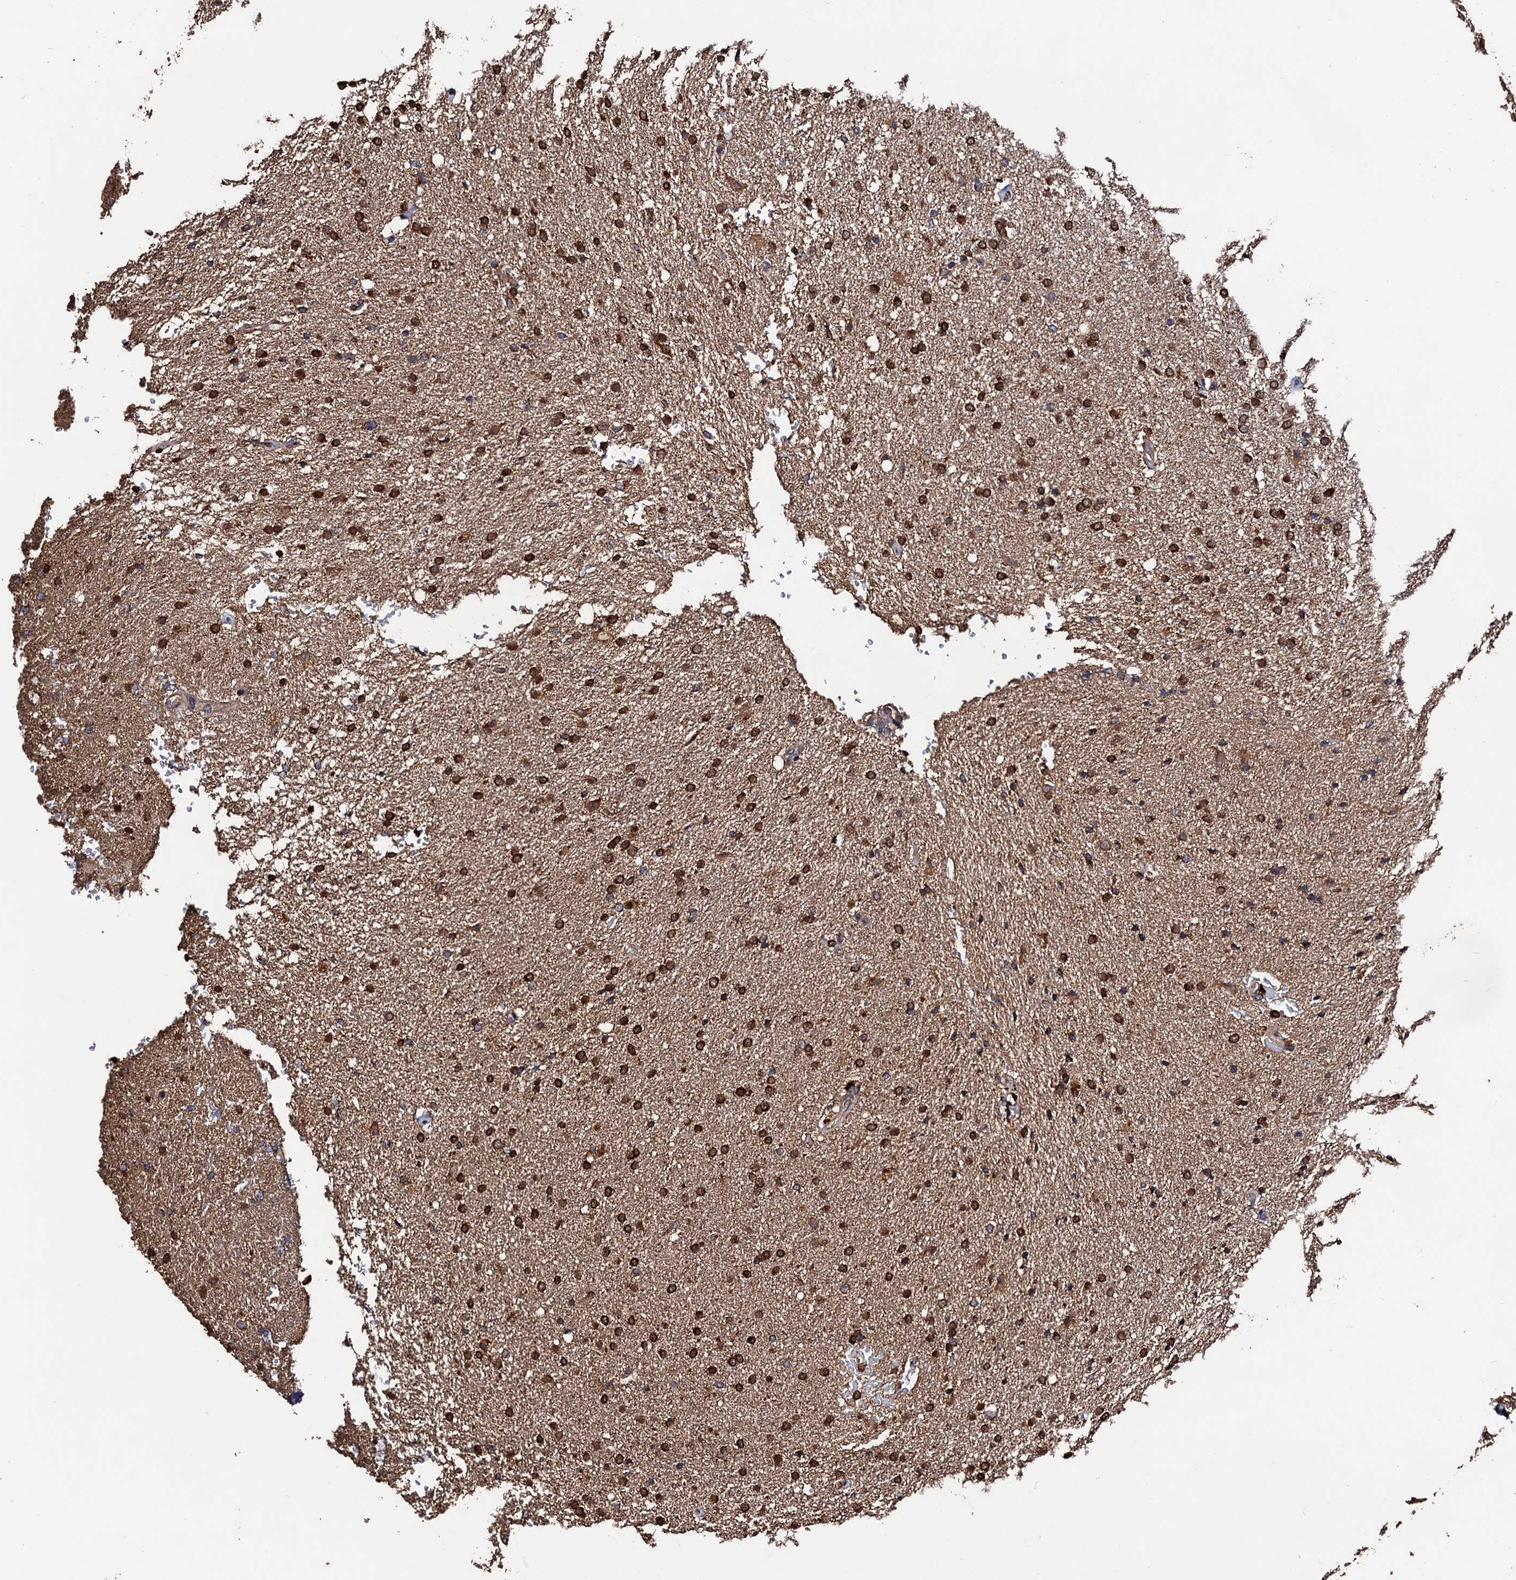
{"staining": {"intensity": "moderate", "quantity": ">75%", "location": "cytoplasmic/membranous"}, "tissue": "glioma", "cell_type": "Tumor cells", "image_type": "cancer", "snomed": [{"axis": "morphology", "description": "Glioma, malignant, High grade"}, {"axis": "topography", "description": "Brain"}], "caption": "A medium amount of moderate cytoplasmic/membranous expression is appreciated in about >75% of tumor cells in high-grade glioma (malignant) tissue.", "gene": "RGS11", "patient": {"sex": "male", "age": 72}}